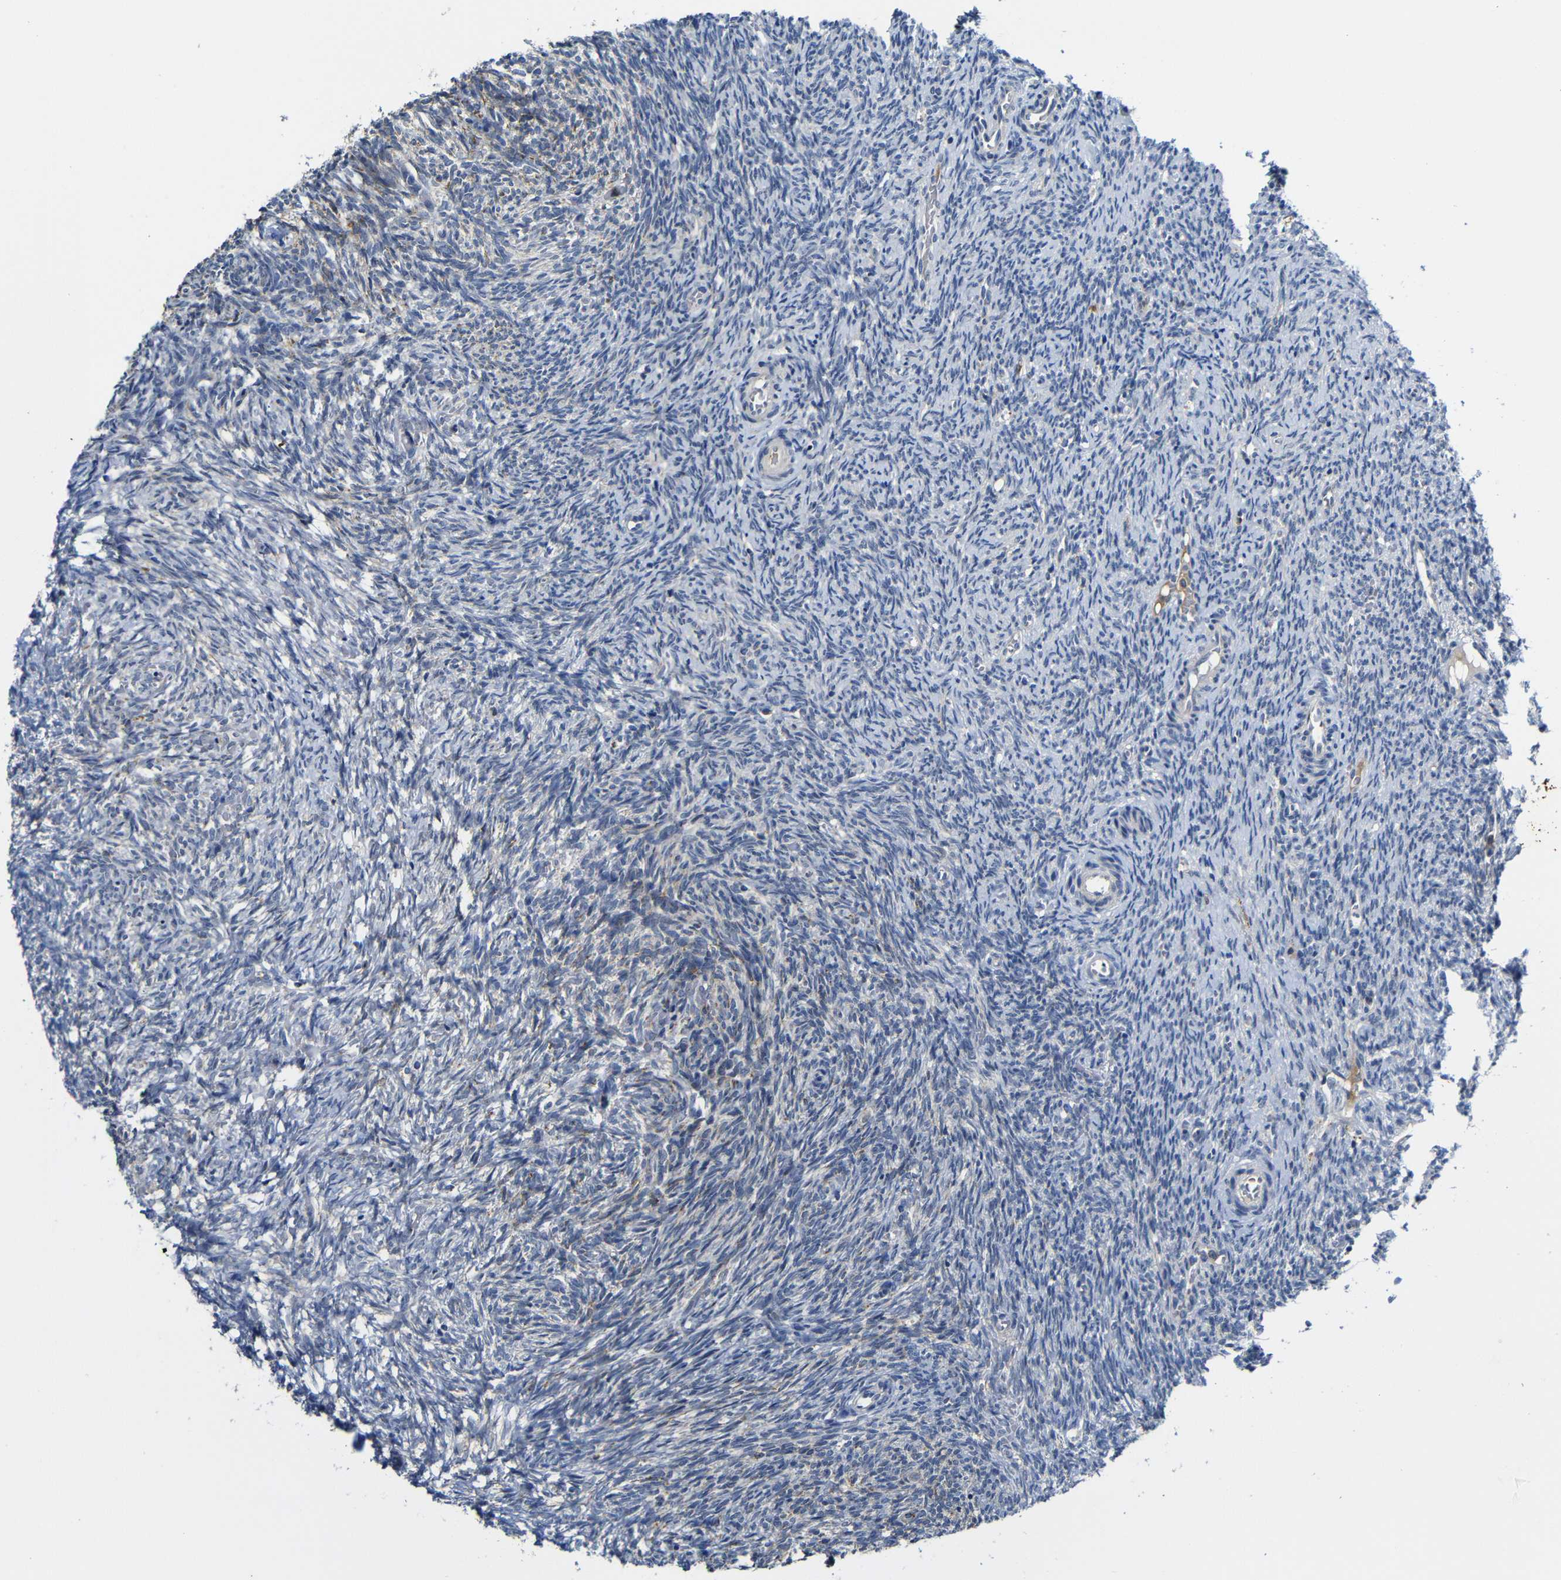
{"staining": {"intensity": "moderate", "quantity": ">75%", "location": "cytoplasmic/membranous"}, "tissue": "ovary", "cell_type": "Follicle cells", "image_type": "normal", "snomed": [{"axis": "morphology", "description": "Normal tissue, NOS"}, {"axis": "topography", "description": "Ovary"}], "caption": "Follicle cells exhibit medium levels of moderate cytoplasmic/membranous expression in approximately >75% of cells in benign ovary.", "gene": "FURIN", "patient": {"sex": "female", "age": 41}}